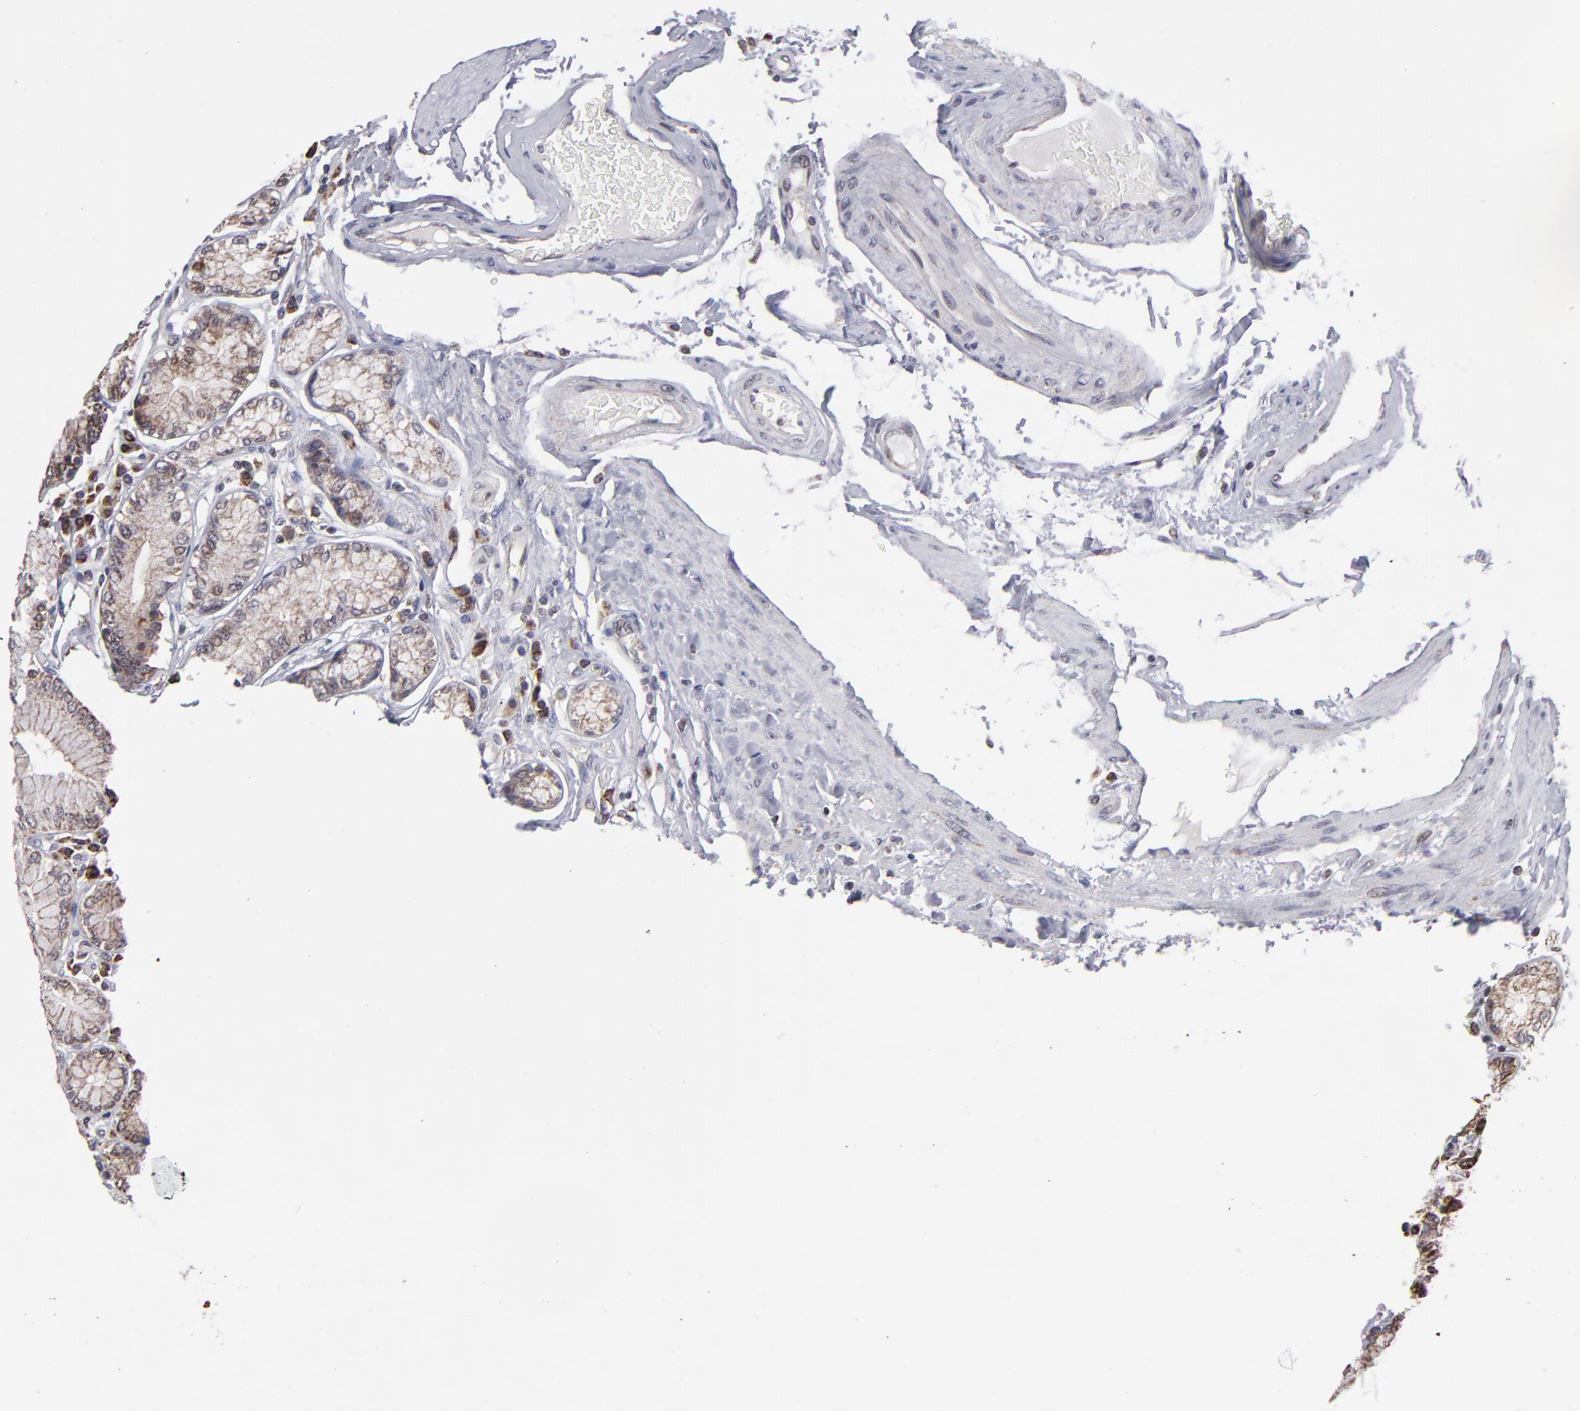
{"staining": {"intensity": "weak", "quantity": "25%-75%", "location": "nuclear"}, "tissue": "stomach", "cell_type": "Glandular cells", "image_type": "normal", "snomed": [{"axis": "morphology", "description": "Normal tissue, NOS"}, {"axis": "morphology", "description": "Adenocarcinoma, NOS"}, {"axis": "topography", "description": "Stomach, lower"}], "caption": "Immunohistochemical staining of benign human stomach exhibits low levels of weak nuclear expression in about 25%-75% of glandular cells.", "gene": "SLC15A1", "patient": {"sex": "female", "age": 76}}